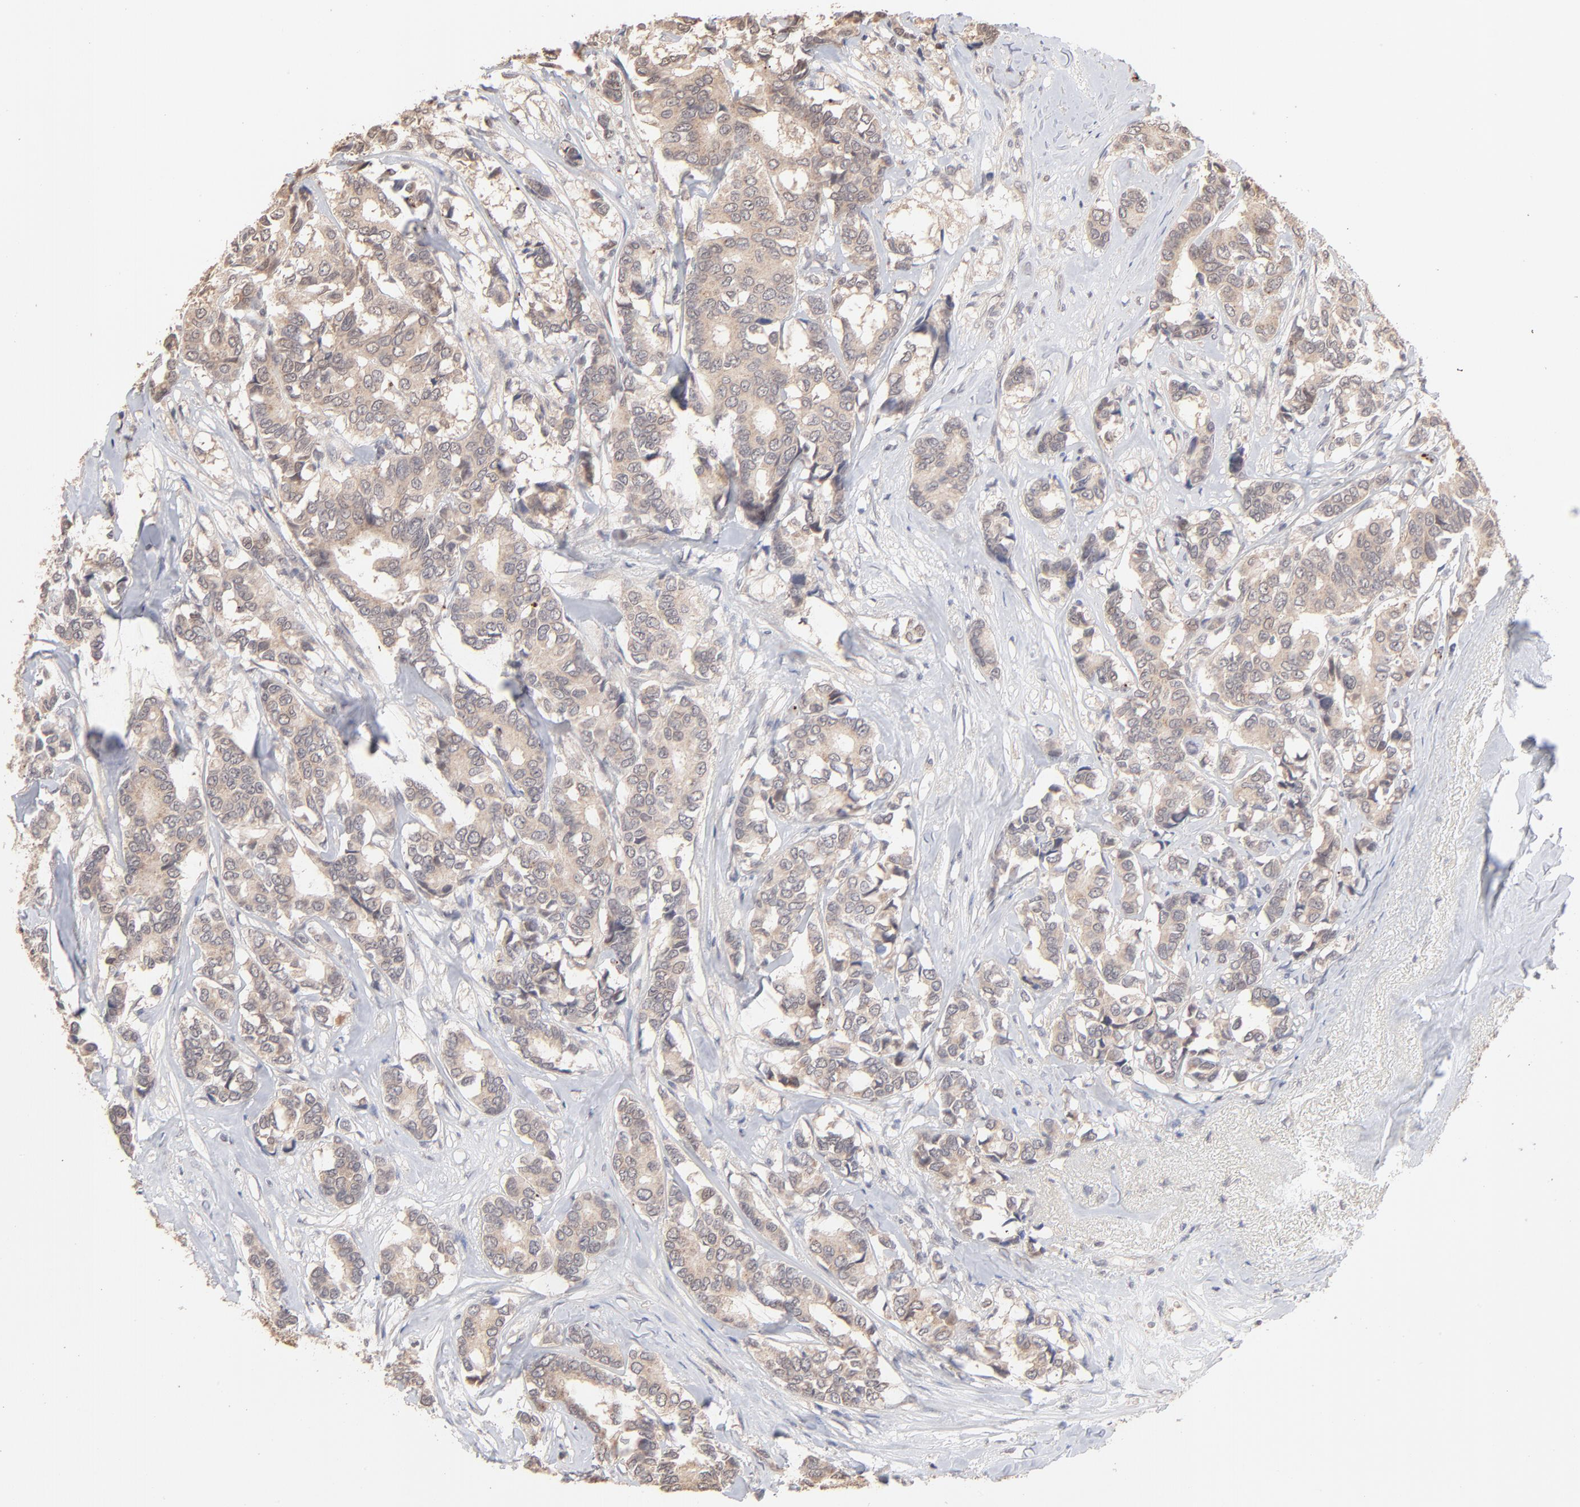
{"staining": {"intensity": "weak", "quantity": ">75%", "location": "cytoplasmic/membranous"}, "tissue": "breast cancer", "cell_type": "Tumor cells", "image_type": "cancer", "snomed": [{"axis": "morphology", "description": "Duct carcinoma"}, {"axis": "topography", "description": "Breast"}], "caption": "IHC (DAB) staining of breast intraductal carcinoma demonstrates weak cytoplasmic/membranous protein positivity in about >75% of tumor cells.", "gene": "MSL2", "patient": {"sex": "female", "age": 87}}